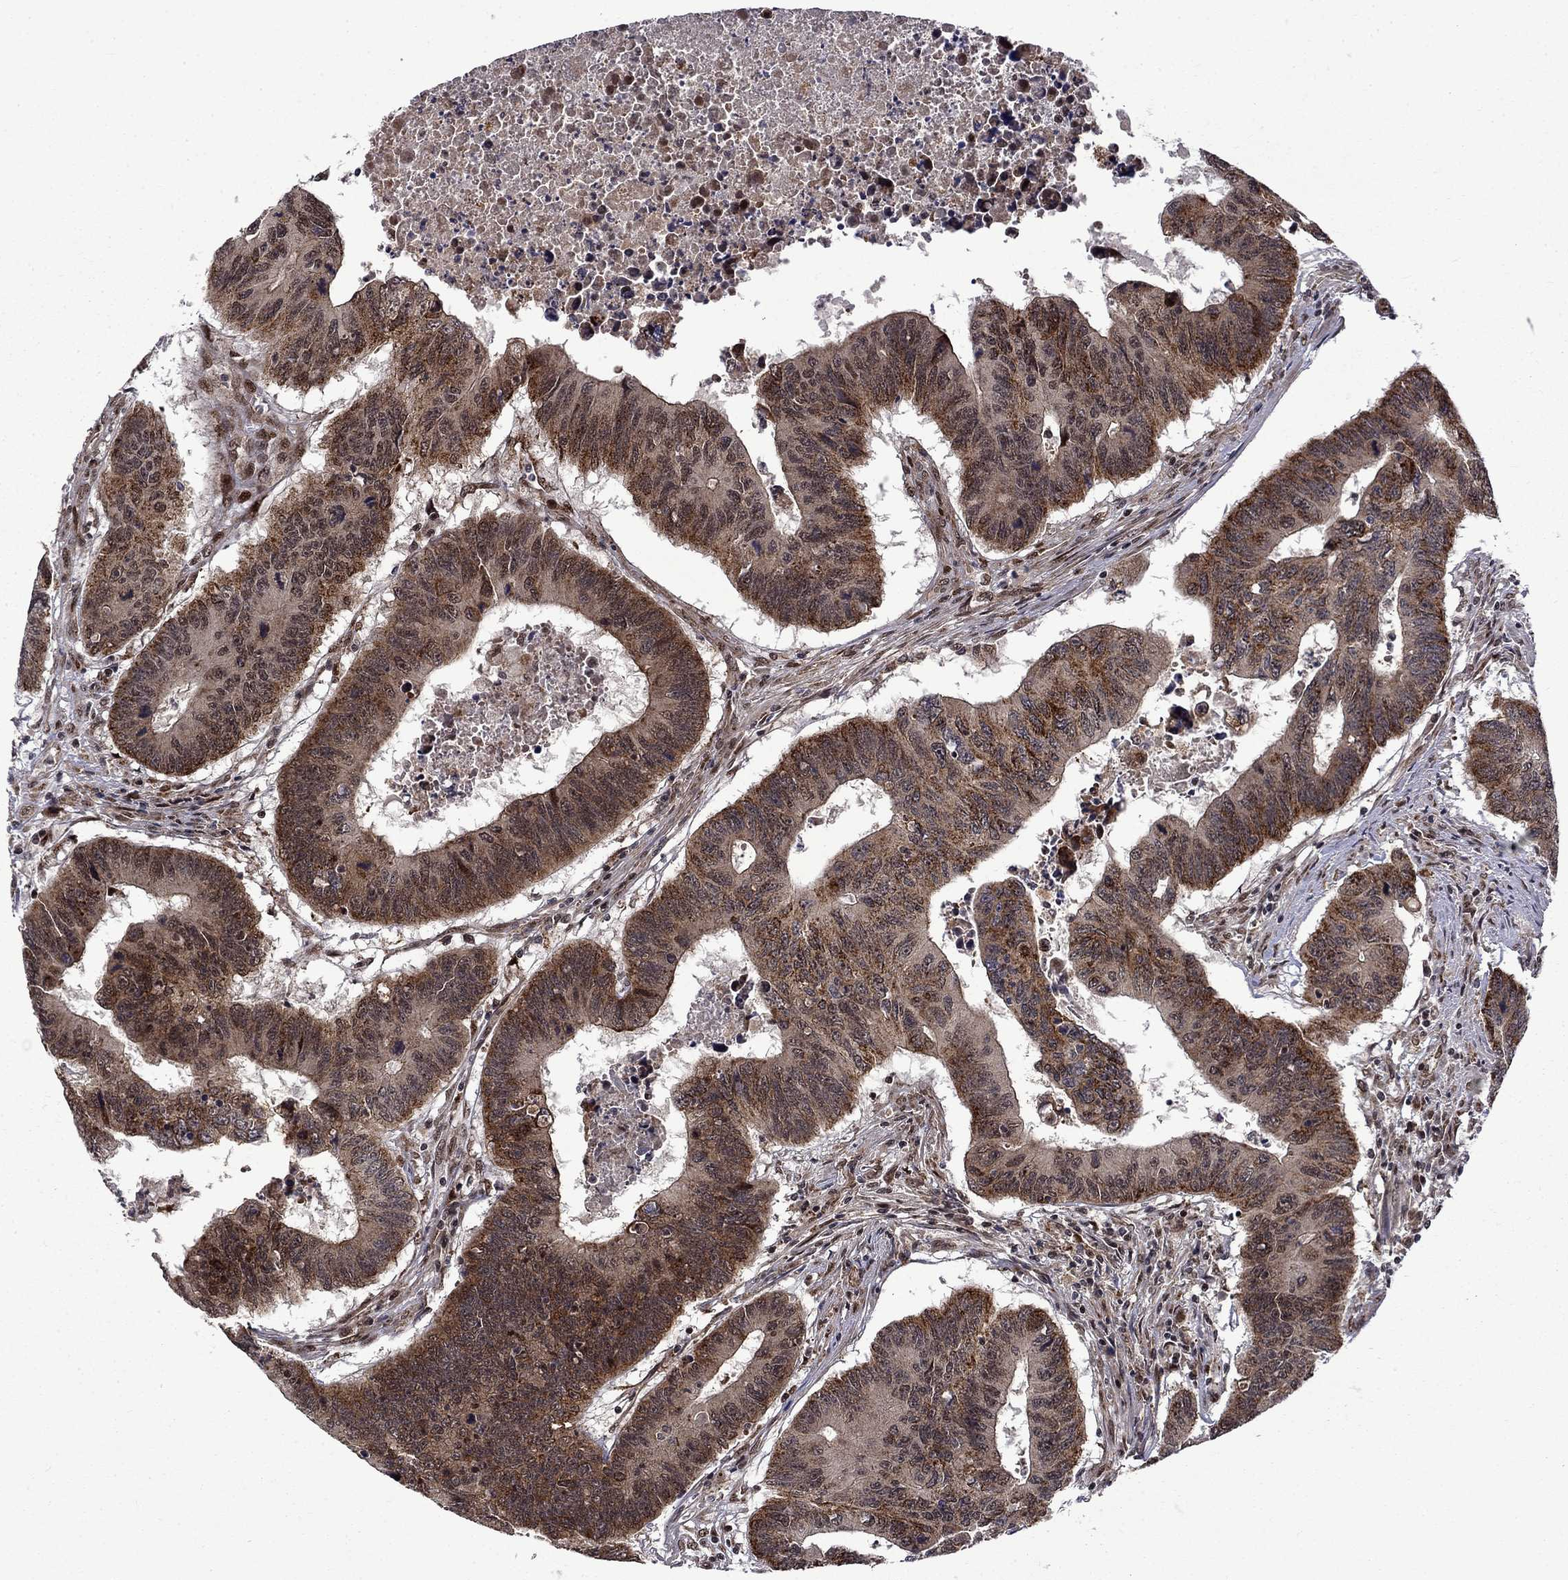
{"staining": {"intensity": "moderate", "quantity": ">75%", "location": "cytoplasmic/membranous"}, "tissue": "colorectal cancer", "cell_type": "Tumor cells", "image_type": "cancer", "snomed": [{"axis": "morphology", "description": "Adenocarcinoma, NOS"}, {"axis": "topography", "description": "Rectum"}], "caption": "About >75% of tumor cells in adenocarcinoma (colorectal) display moderate cytoplasmic/membranous protein expression as visualized by brown immunohistochemical staining.", "gene": "KPNA3", "patient": {"sex": "female", "age": 85}}